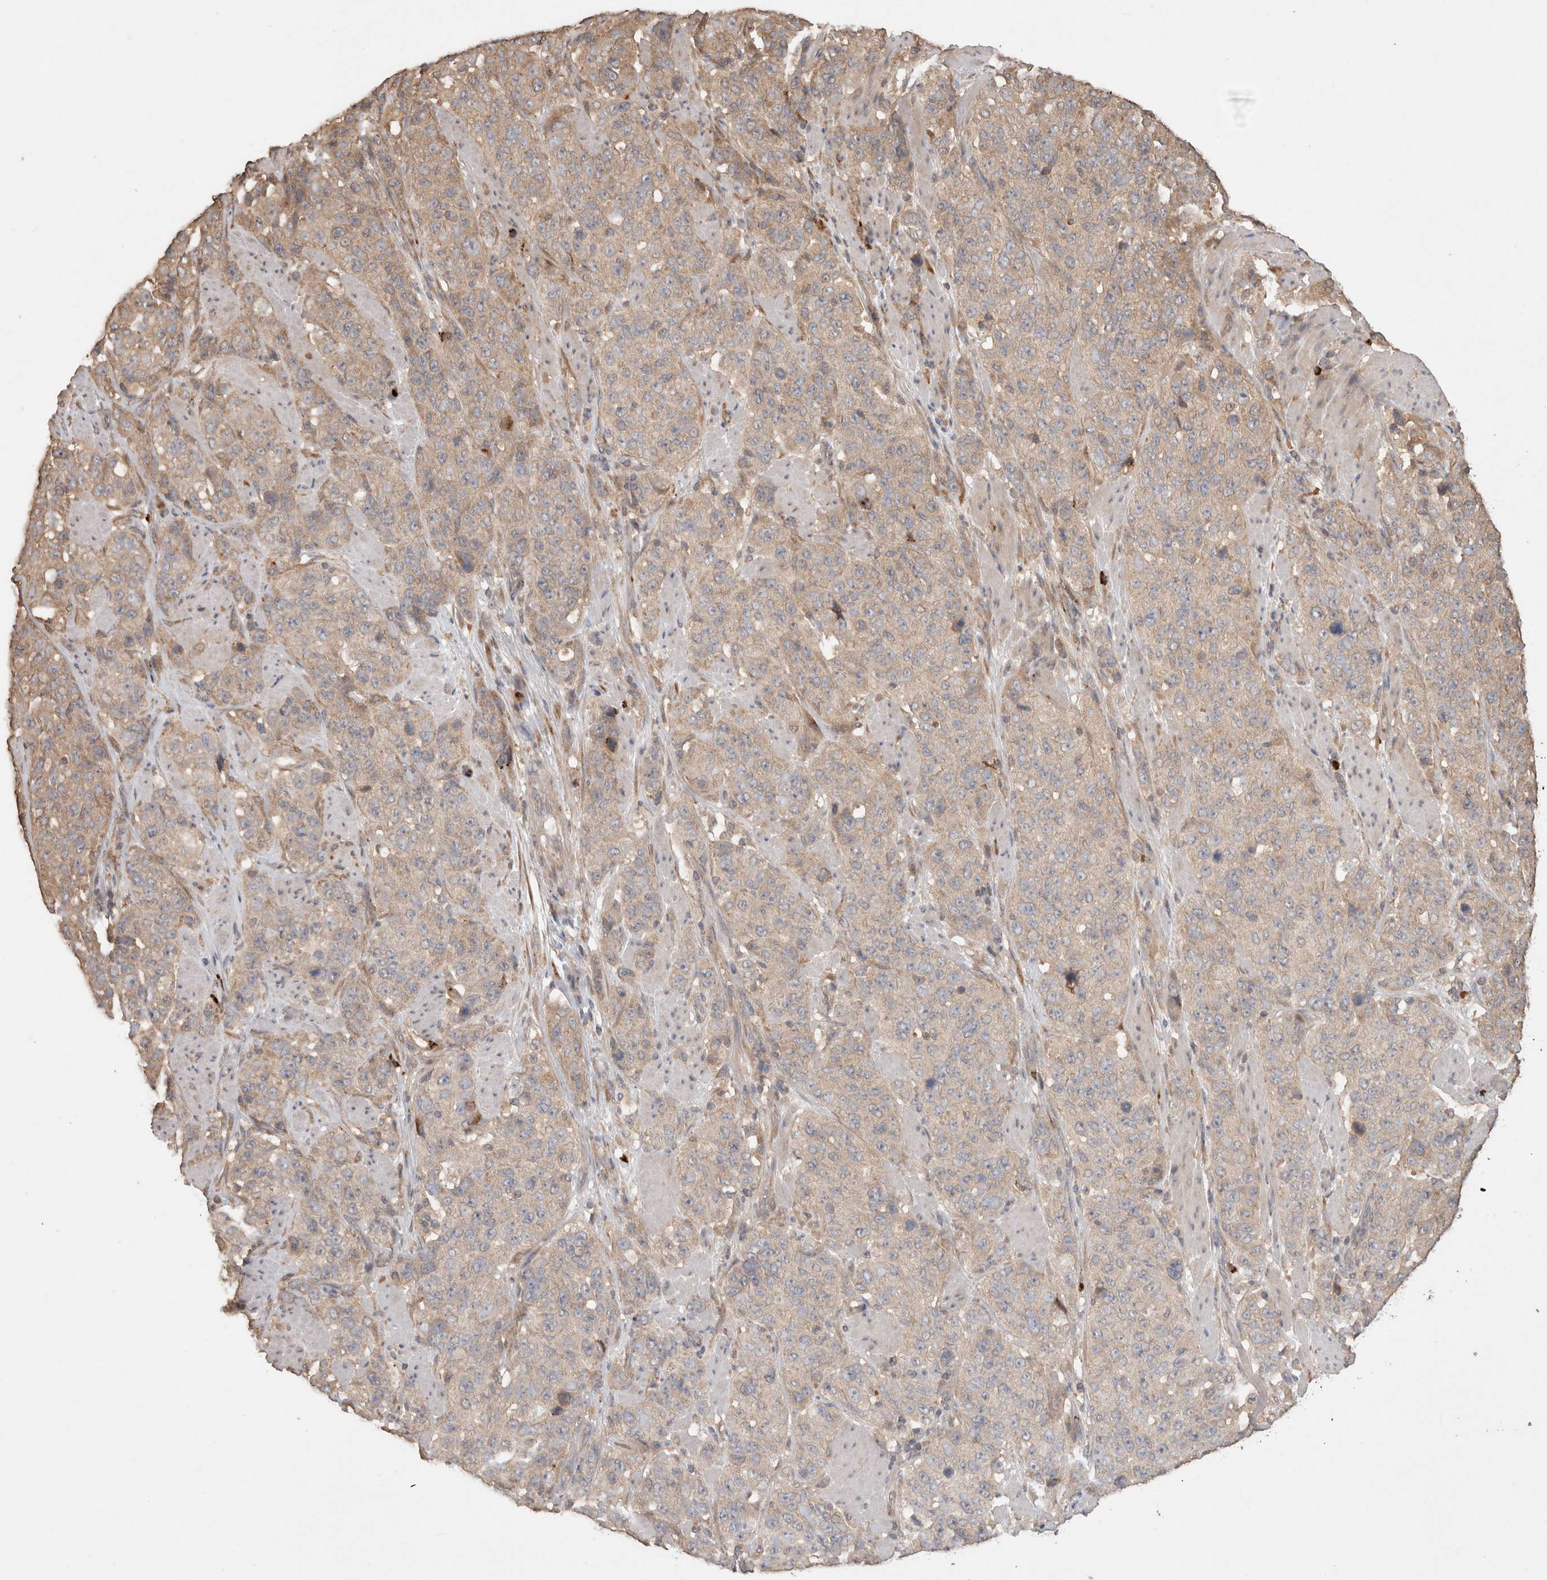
{"staining": {"intensity": "weak", "quantity": "25%-75%", "location": "cytoplasmic/membranous"}, "tissue": "stomach cancer", "cell_type": "Tumor cells", "image_type": "cancer", "snomed": [{"axis": "morphology", "description": "Adenocarcinoma, NOS"}, {"axis": "topography", "description": "Stomach"}], "caption": "There is low levels of weak cytoplasmic/membranous staining in tumor cells of stomach cancer, as demonstrated by immunohistochemical staining (brown color).", "gene": "HROB", "patient": {"sex": "male", "age": 48}}